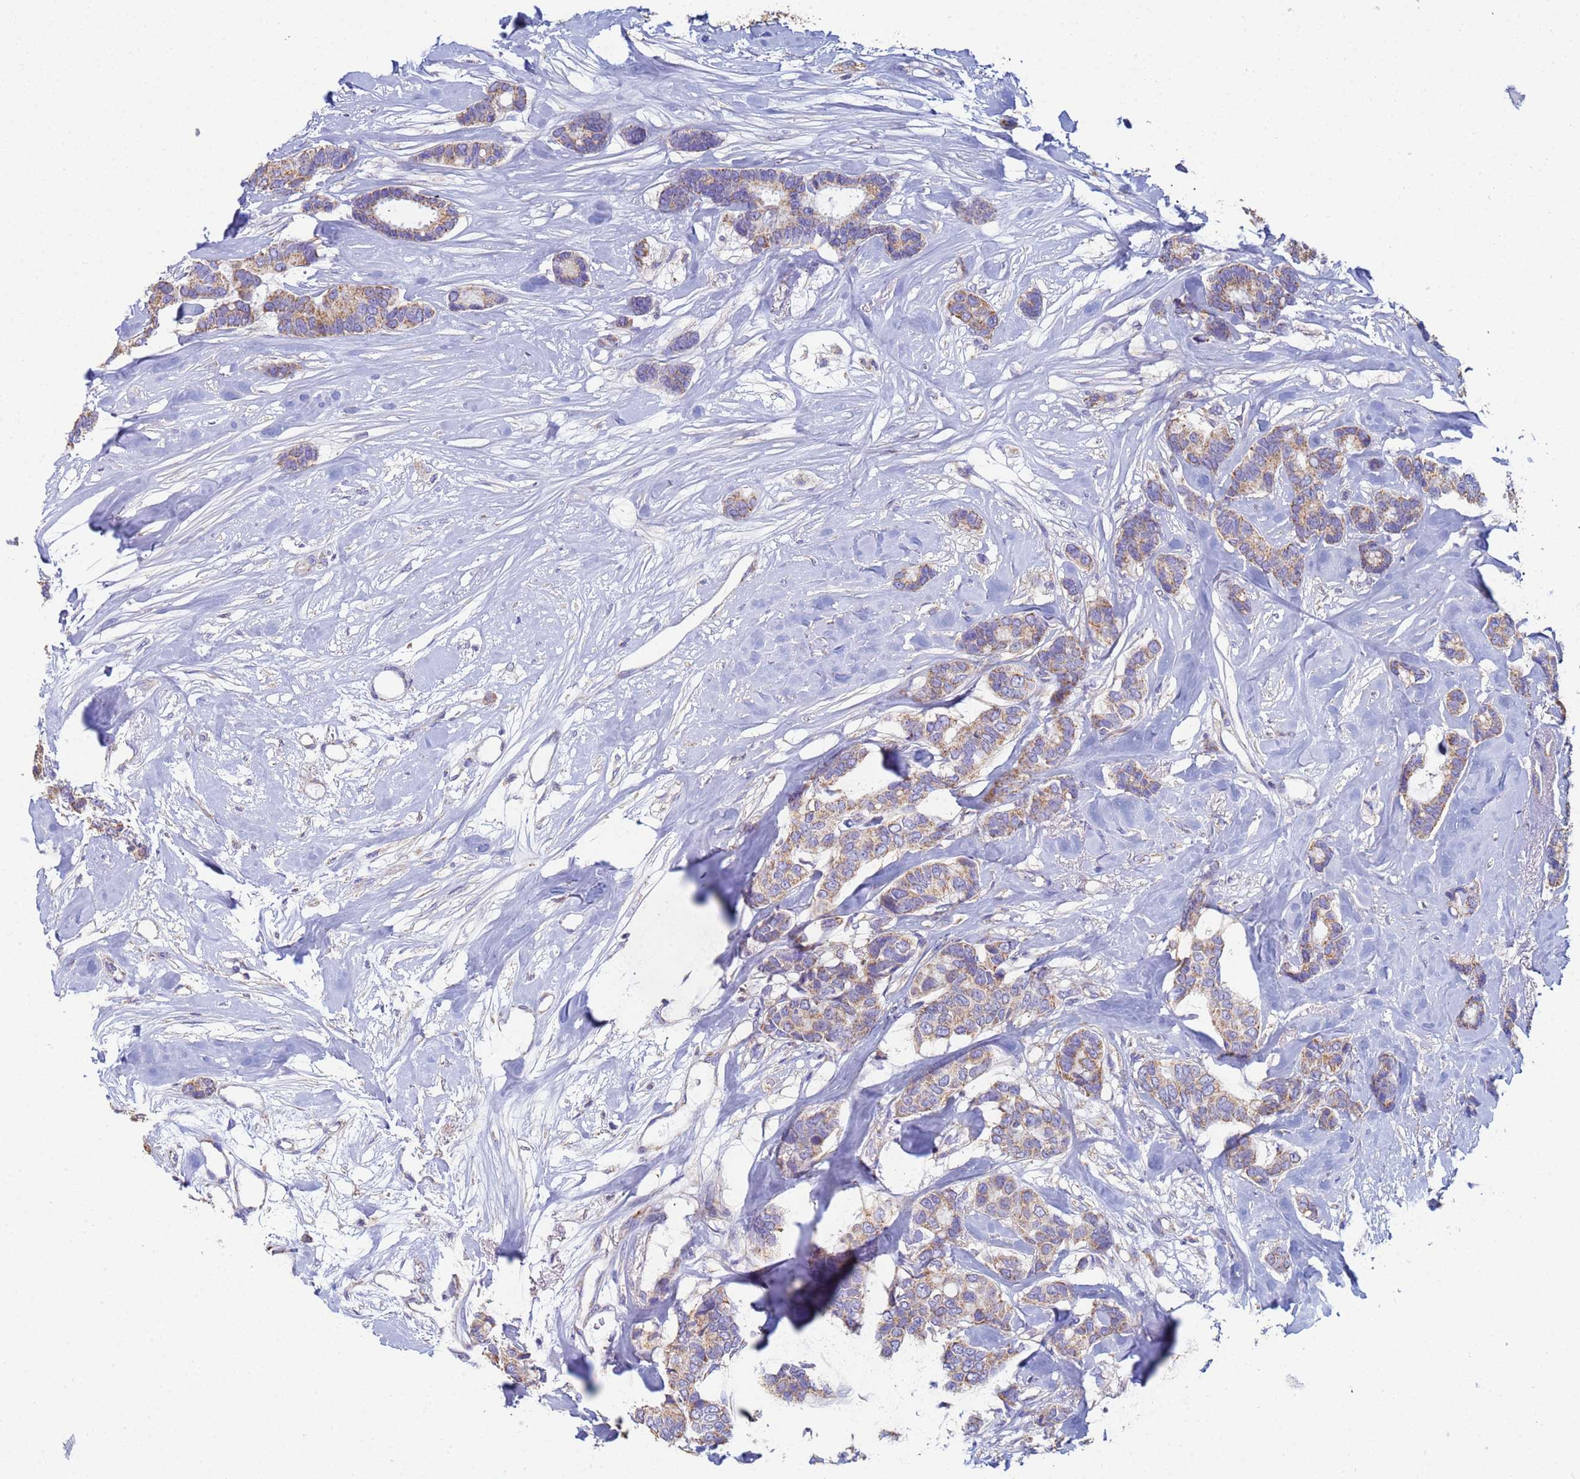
{"staining": {"intensity": "moderate", "quantity": ">75%", "location": "cytoplasmic/membranous"}, "tissue": "breast cancer", "cell_type": "Tumor cells", "image_type": "cancer", "snomed": [{"axis": "morphology", "description": "Duct carcinoma"}, {"axis": "topography", "description": "Breast"}], "caption": "DAB (3,3'-diaminobenzidine) immunohistochemical staining of human infiltrating ductal carcinoma (breast) displays moderate cytoplasmic/membranous protein positivity in approximately >75% of tumor cells.", "gene": "UQCRH", "patient": {"sex": "female", "age": 87}}